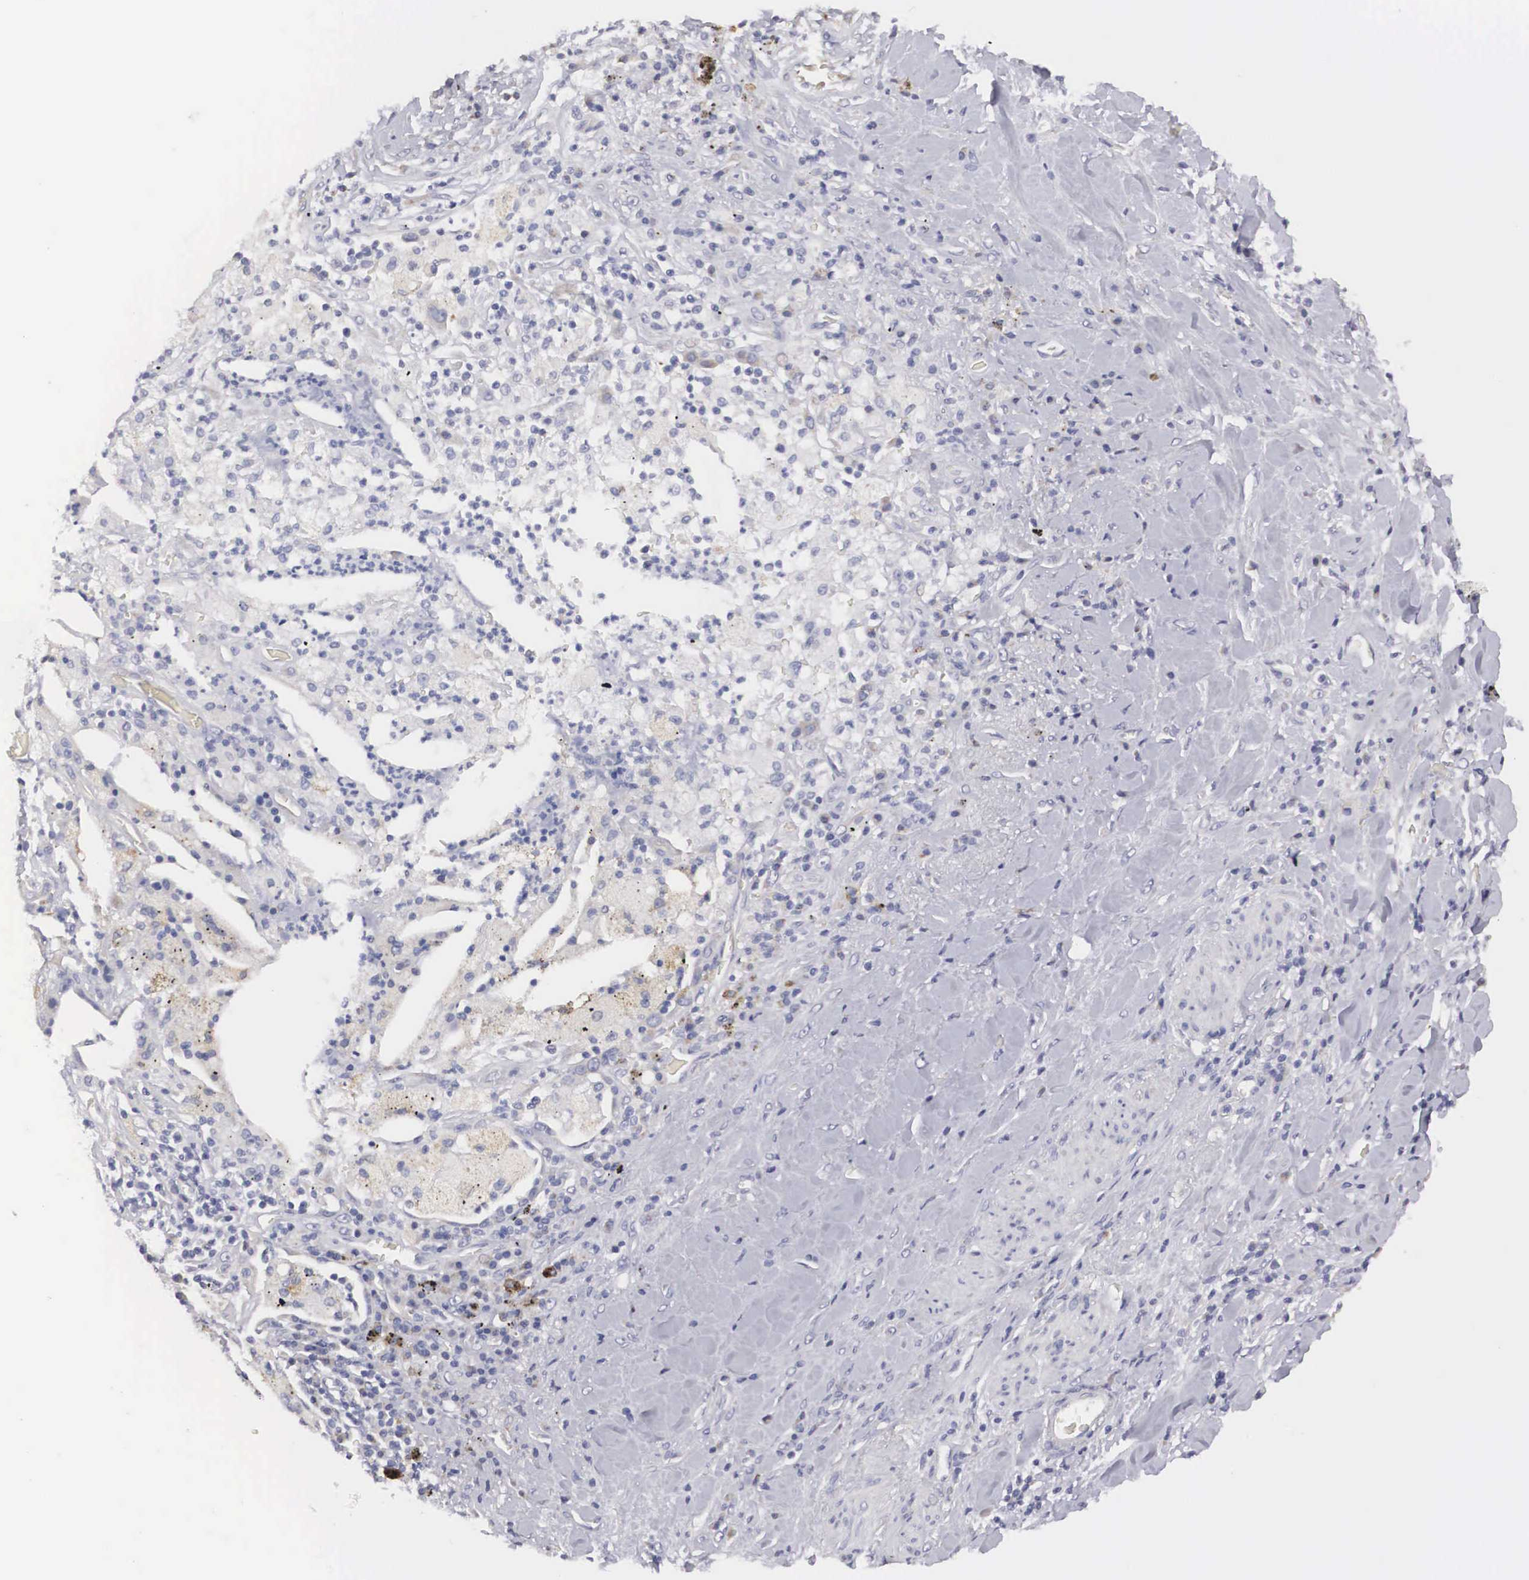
{"staining": {"intensity": "weak", "quantity": "<25%", "location": "cytoplasmic/membranous"}, "tissue": "lung cancer", "cell_type": "Tumor cells", "image_type": "cancer", "snomed": [{"axis": "morphology", "description": "Squamous cell carcinoma, NOS"}, {"axis": "topography", "description": "Lung"}], "caption": "DAB immunohistochemical staining of lung cancer reveals no significant staining in tumor cells.", "gene": "ARMCX3", "patient": {"sex": "male", "age": 64}}